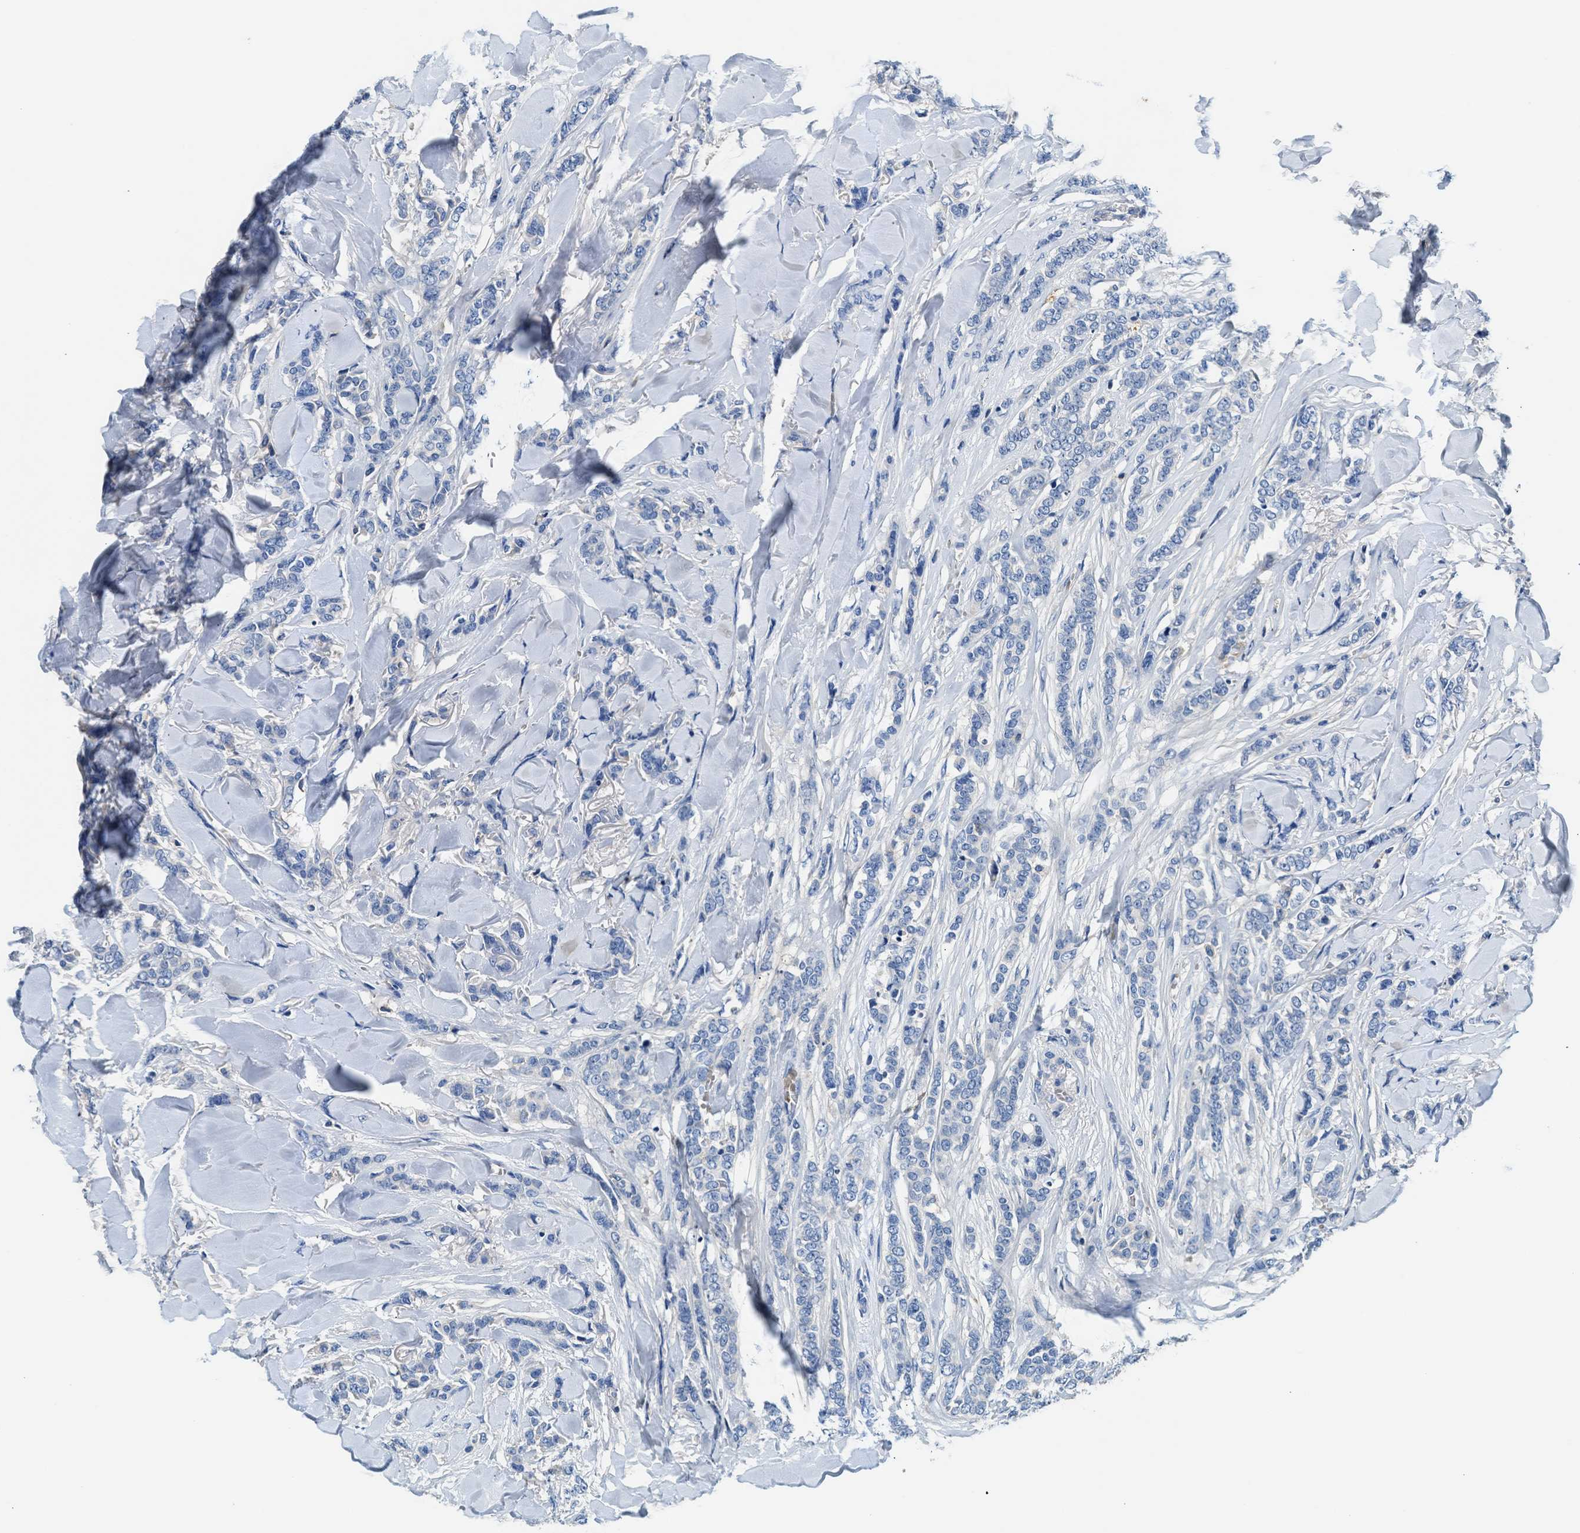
{"staining": {"intensity": "negative", "quantity": "none", "location": "none"}, "tissue": "breast cancer", "cell_type": "Tumor cells", "image_type": "cancer", "snomed": [{"axis": "morphology", "description": "Lobular carcinoma"}, {"axis": "topography", "description": "Skin"}, {"axis": "topography", "description": "Breast"}], "caption": "A high-resolution image shows immunohistochemistry (IHC) staining of lobular carcinoma (breast), which displays no significant expression in tumor cells. (DAB IHC, high magnification).", "gene": "RWDD2B", "patient": {"sex": "female", "age": 46}}